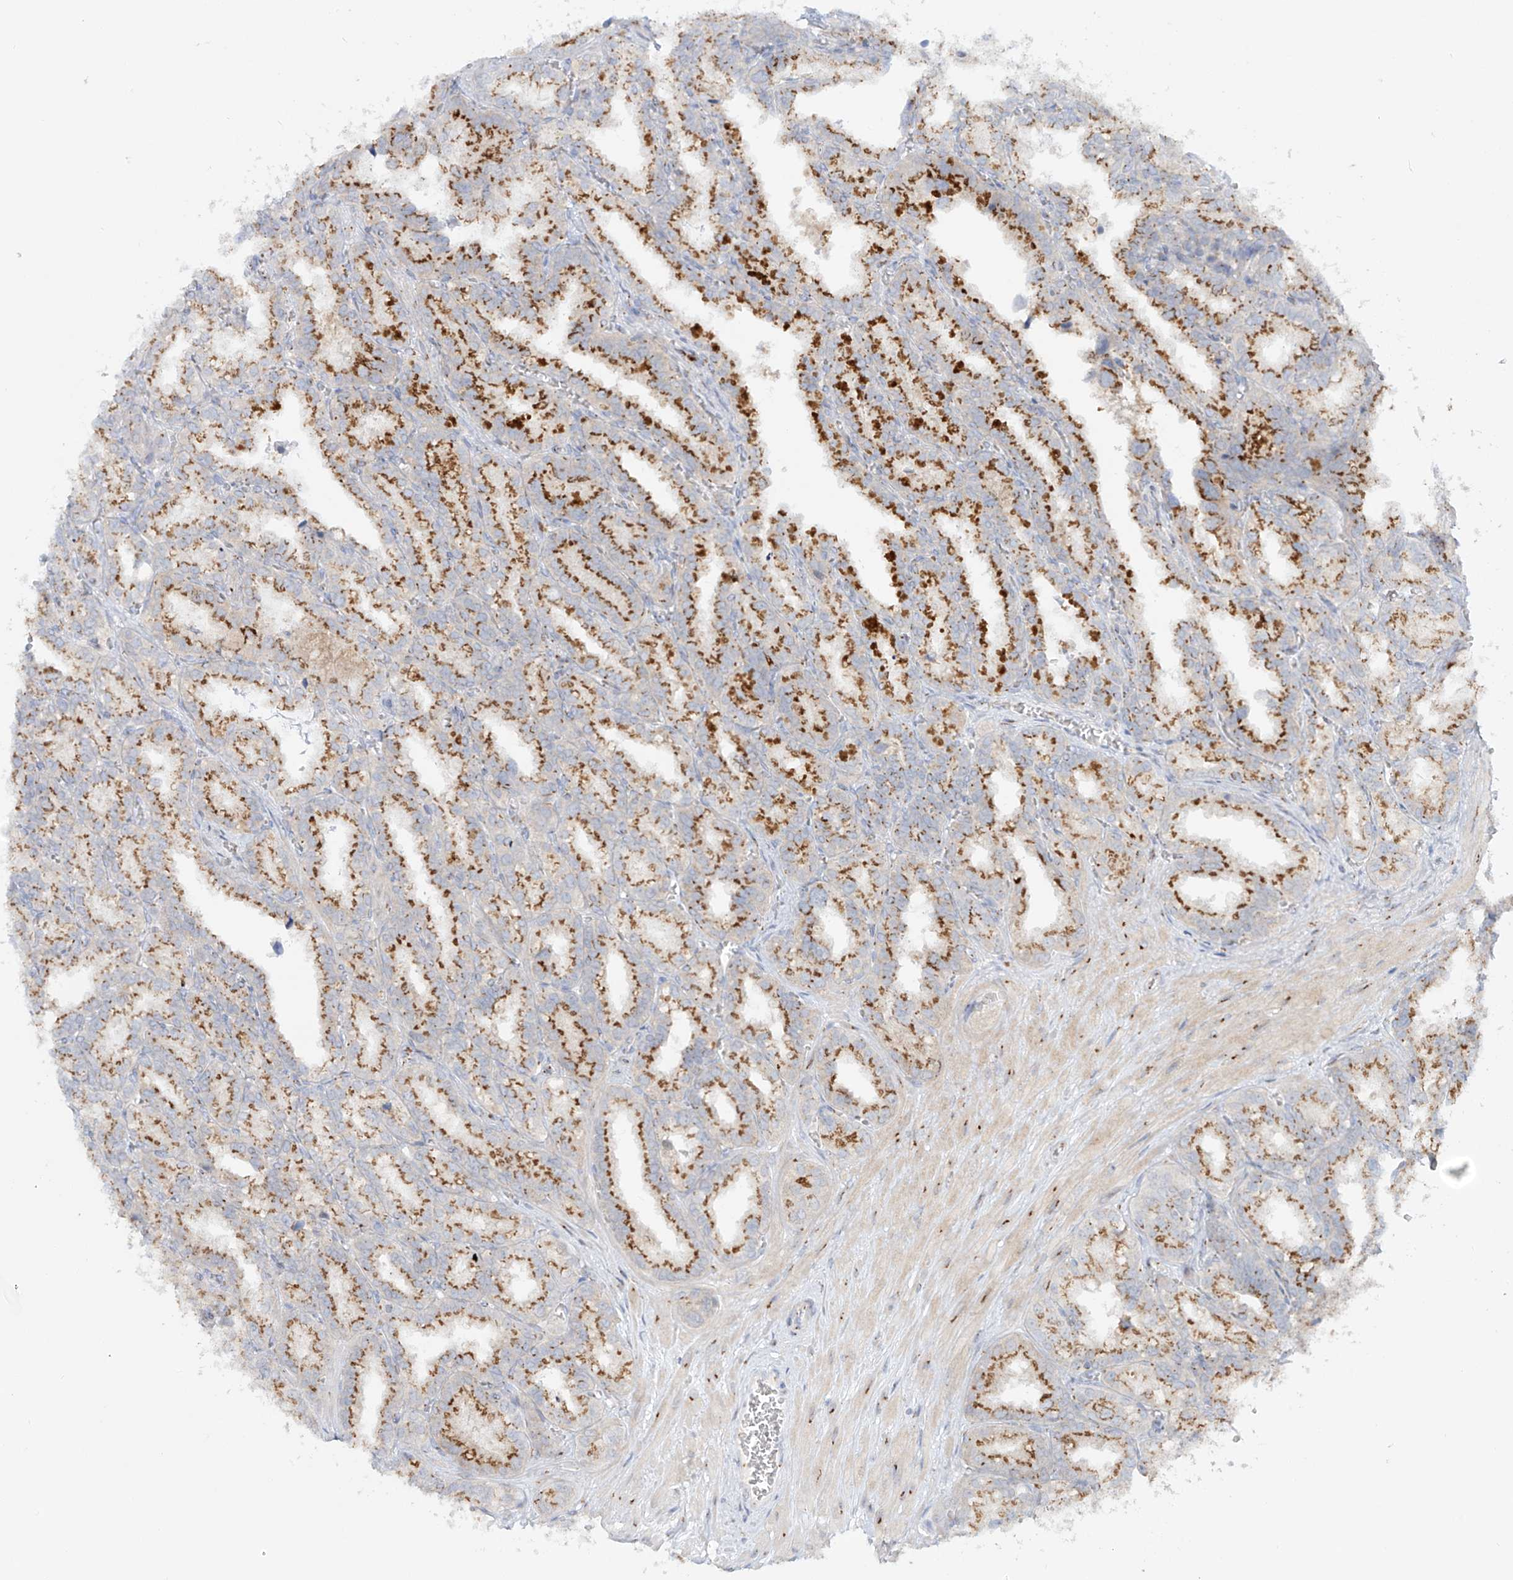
{"staining": {"intensity": "moderate", "quantity": ">75%", "location": "cytoplasmic/membranous"}, "tissue": "seminal vesicle", "cell_type": "Glandular cells", "image_type": "normal", "snomed": [{"axis": "morphology", "description": "Normal tissue, NOS"}, {"axis": "topography", "description": "Prostate"}, {"axis": "topography", "description": "Seminal veicle"}], "caption": "IHC image of unremarkable seminal vesicle: seminal vesicle stained using immunohistochemistry exhibits medium levels of moderate protein expression localized specifically in the cytoplasmic/membranous of glandular cells, appearing as a cytoplasmic/membranous brown color.", "gene": "BSDC1", "patient": {"sex": "male", "age": 51}}